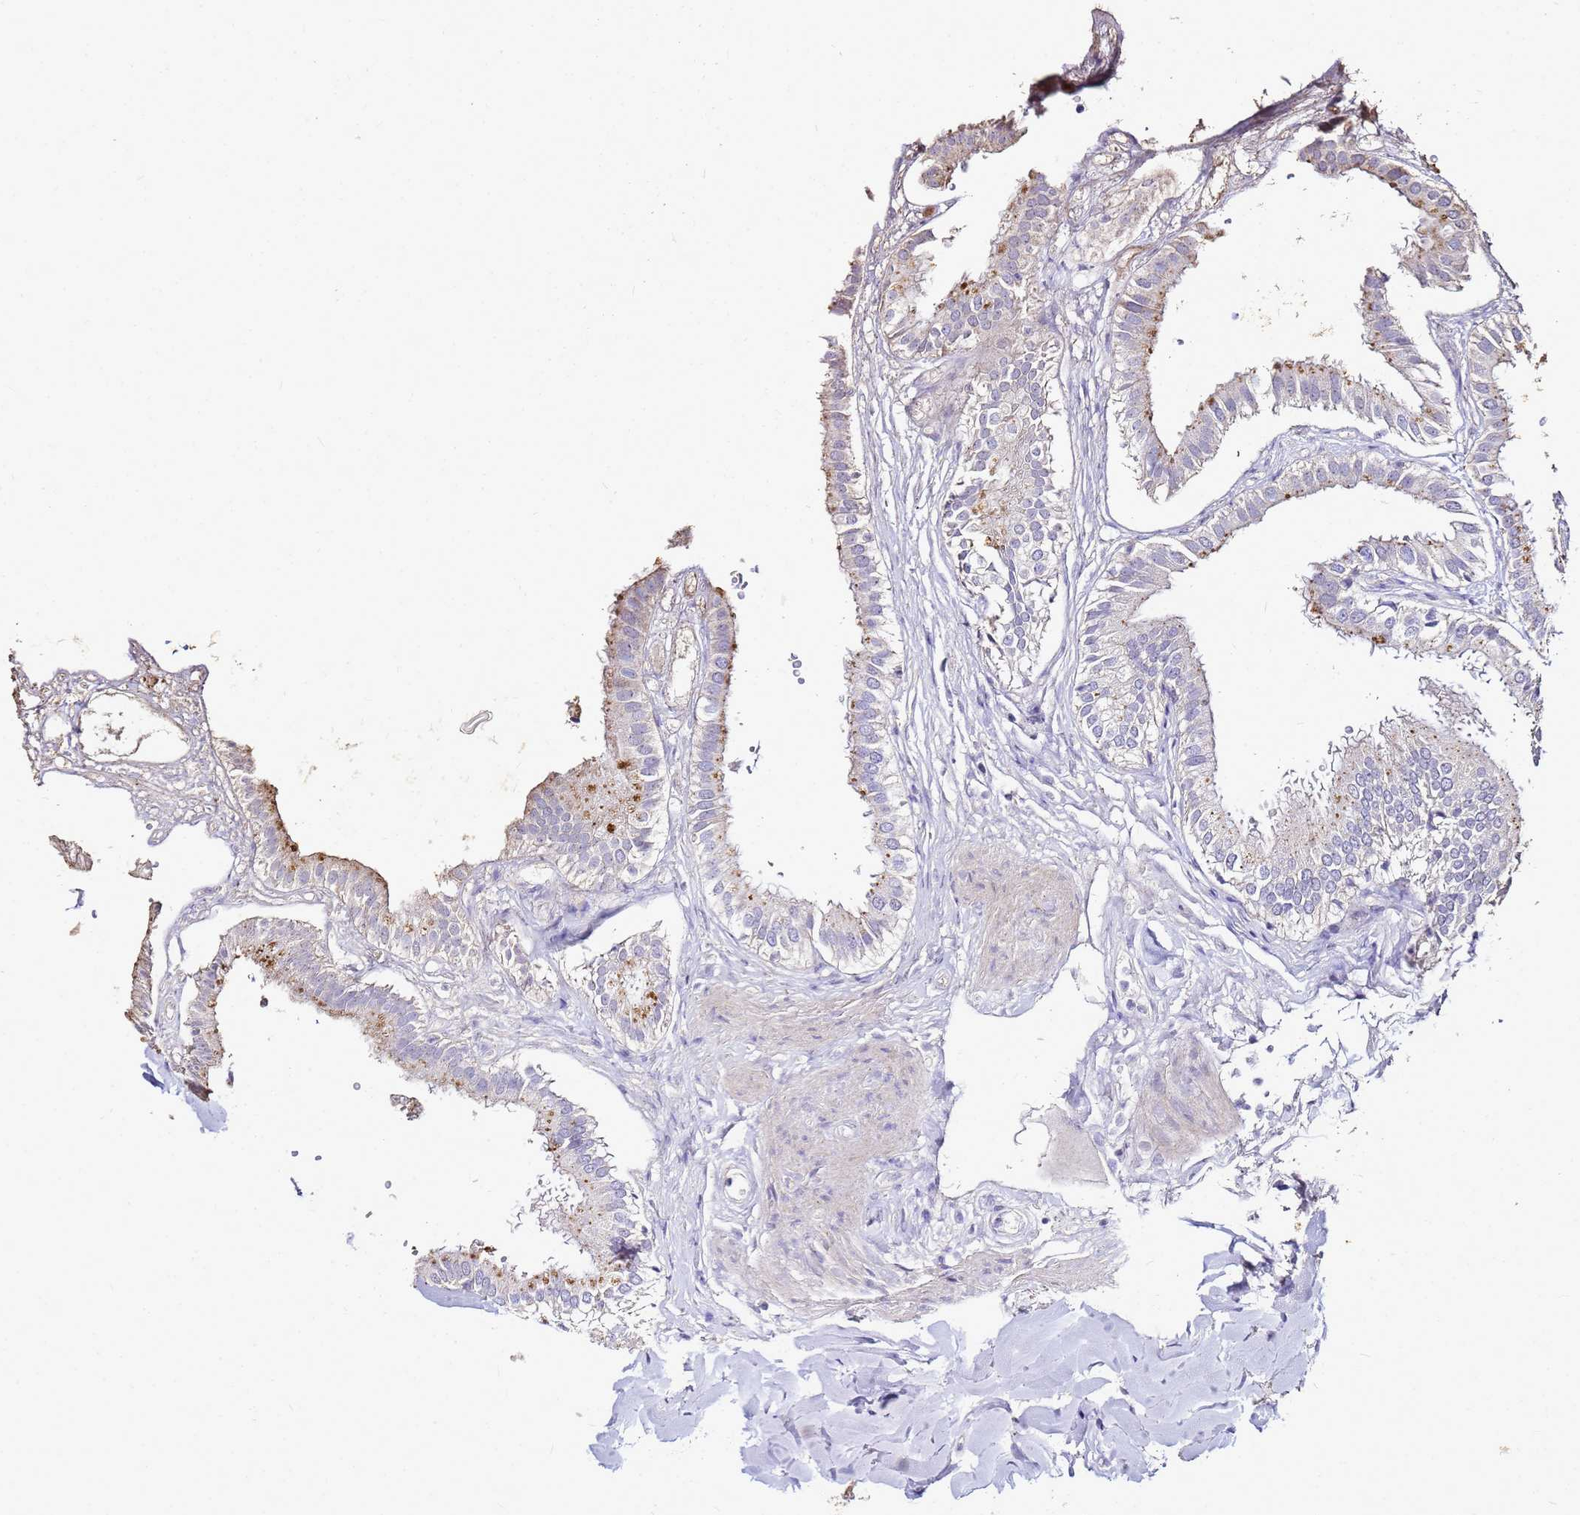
{"staining": {"intensity": "weak", "quantity": "<25%", "location": "cytoplasmic/membranous"}, "tissue": "gallbladder", "cell_type": "Glandular cells", "image_type": "normal", "snomed": [{"axis": "morphology", "description": "Normal tissue, NOS"}, {"axis": "topography", "description": "Gallbladder"}], "caption": "Photomicrograph shows no protein expression in glandular cells of normal gallbladder.", "gene": "S100A2", "patient": {"sex": "female", "age": 61}}